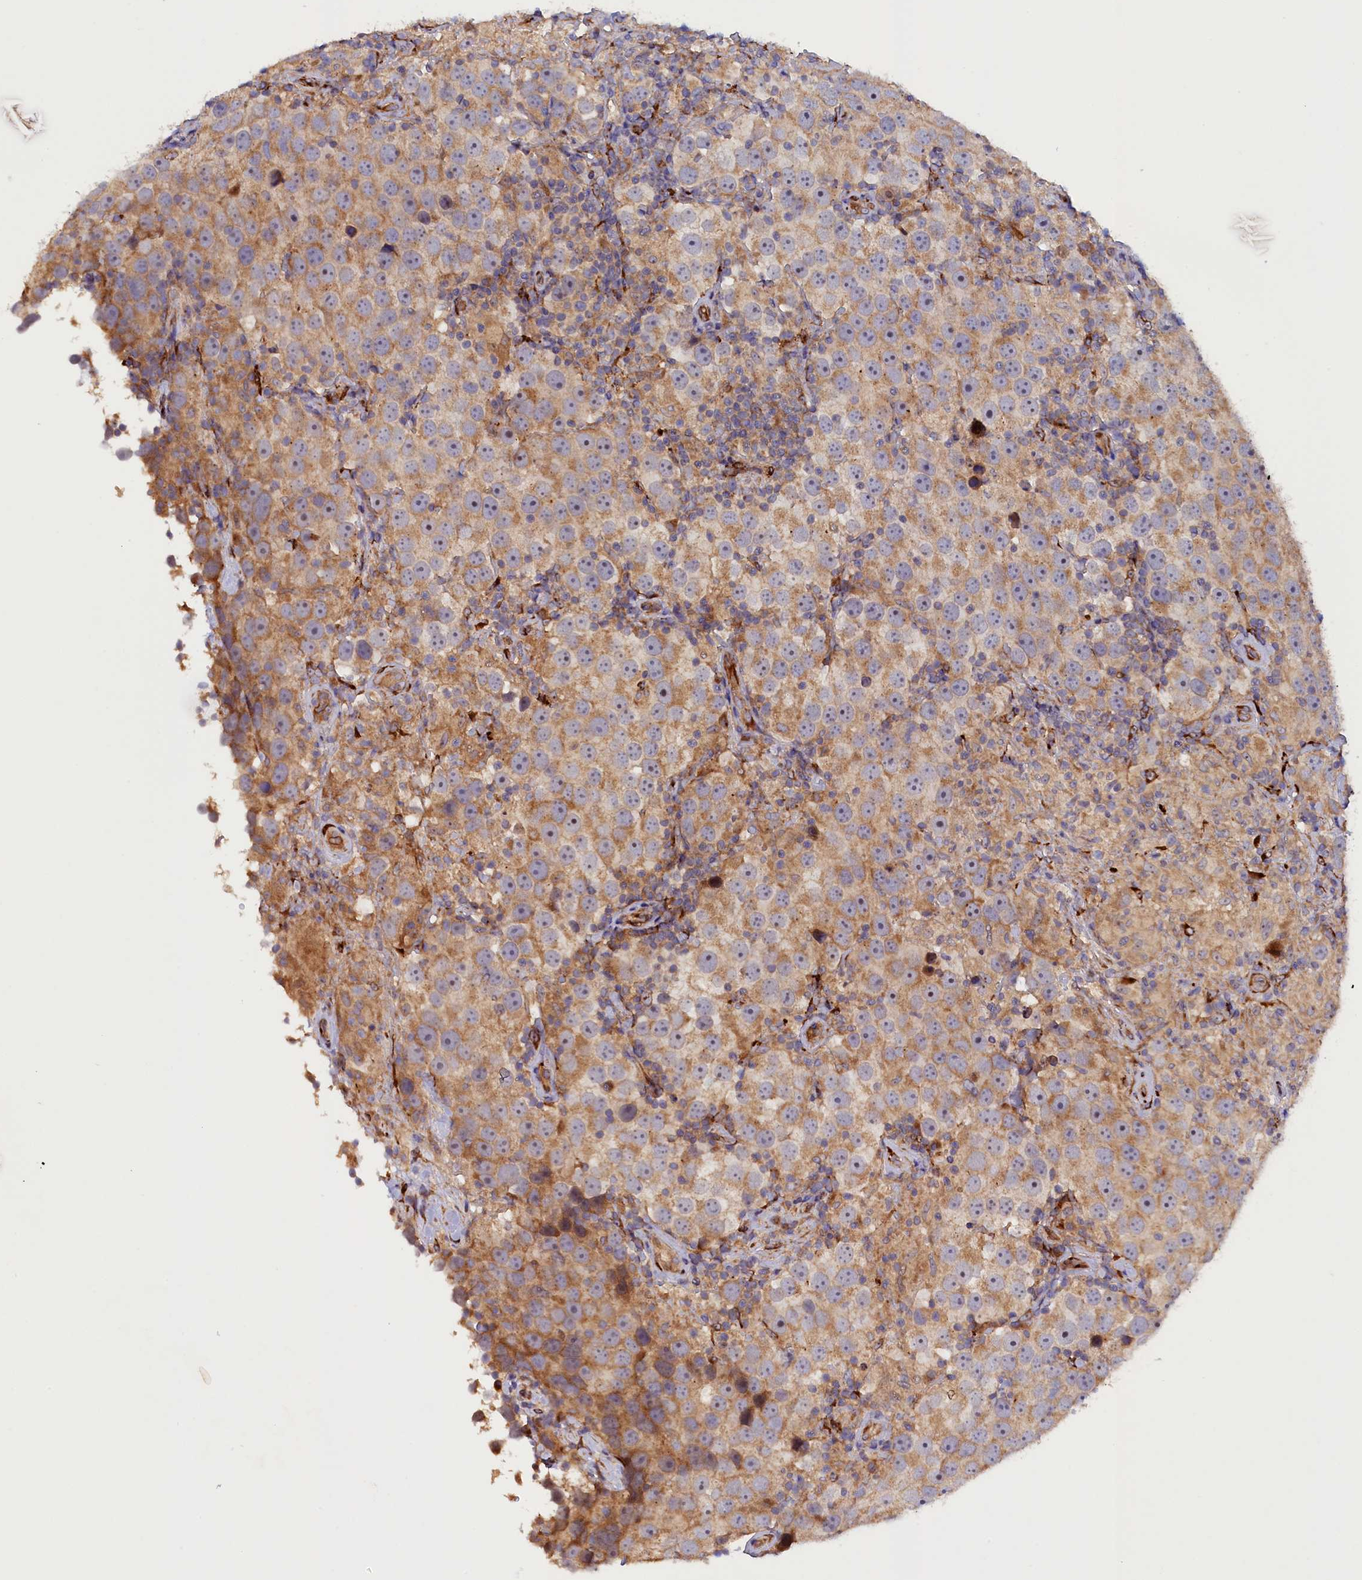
{"staining": {"intensity": "moderate", "quantity": ">75%", "location": "cytoplasmic/membranous"}, "tissue": "testis cancer", "cell_type": "Tumor cells", "image_type": "cancer", "snomed": [{"axis": "morphology", "description": "Seminoma, NOS"}, {"axis": "topography", "description": "Testis"}], "caption": "A histopathology image of testis seminoma stained for a protein exhibits moderate cytoplasmic/membranous brown staining in tumor cells. Immunohistochemistry stains the protein in brown and the nuclei are stained blue.", "gene": "ARRDC4", "patient": {"sex": "male", "age": 49}}